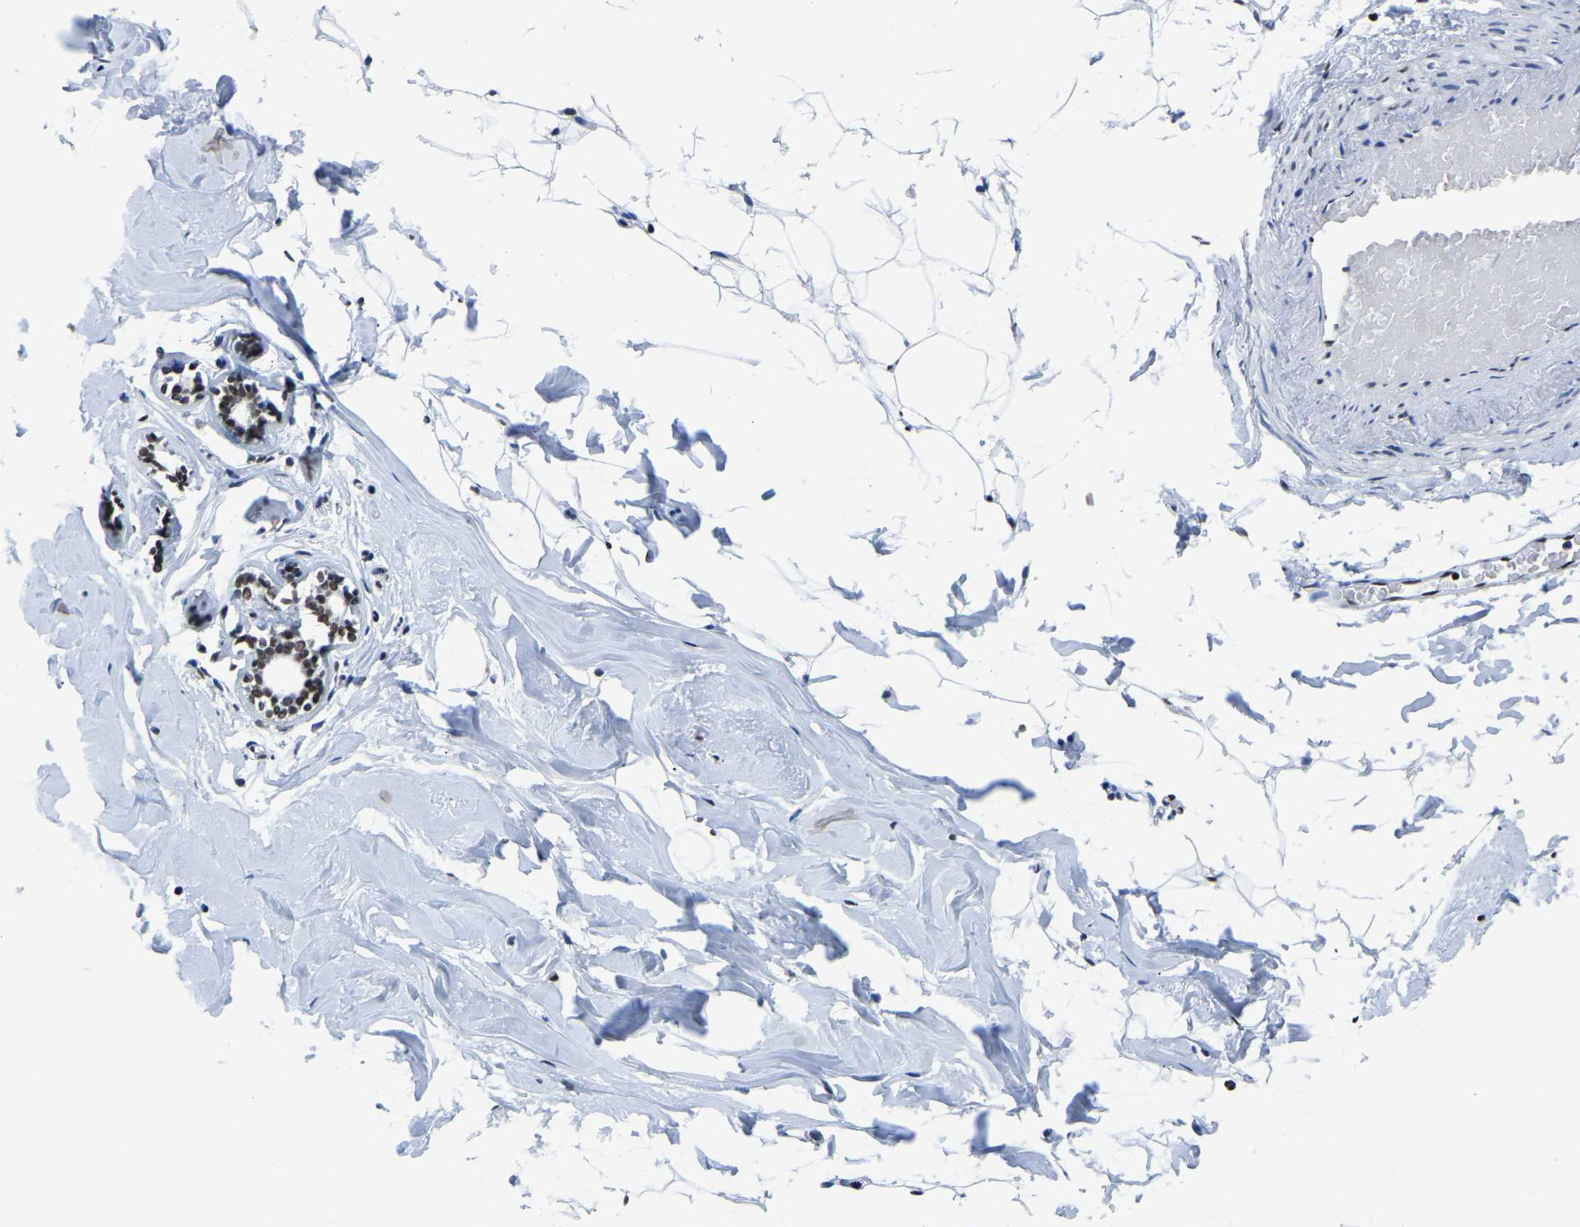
{"staining": {"intensity": "moderate", "quantity": "<25%", "location": "nuclear"}, "tissue": "adipose tissue", "cell_type": "Adipocytes", "image_type": "normal", "snomed": [{"axis": "morphology", "description": "Normal tissue, NOS"}, {"axis": "topography", "description": "Breast"}, {"axis": "topography", "description": "Soft tissue"}], "caption": "IHC image of benign adipose tissue: human adipose tissue stained using immunohistochemistry reveals low levels of moderate protein expression localized specifically in the nuclear of adipocytes, appearing as a nuclear brown color.", "gene": "UBA1", "patient": {"sex": "female", "age": 75}}